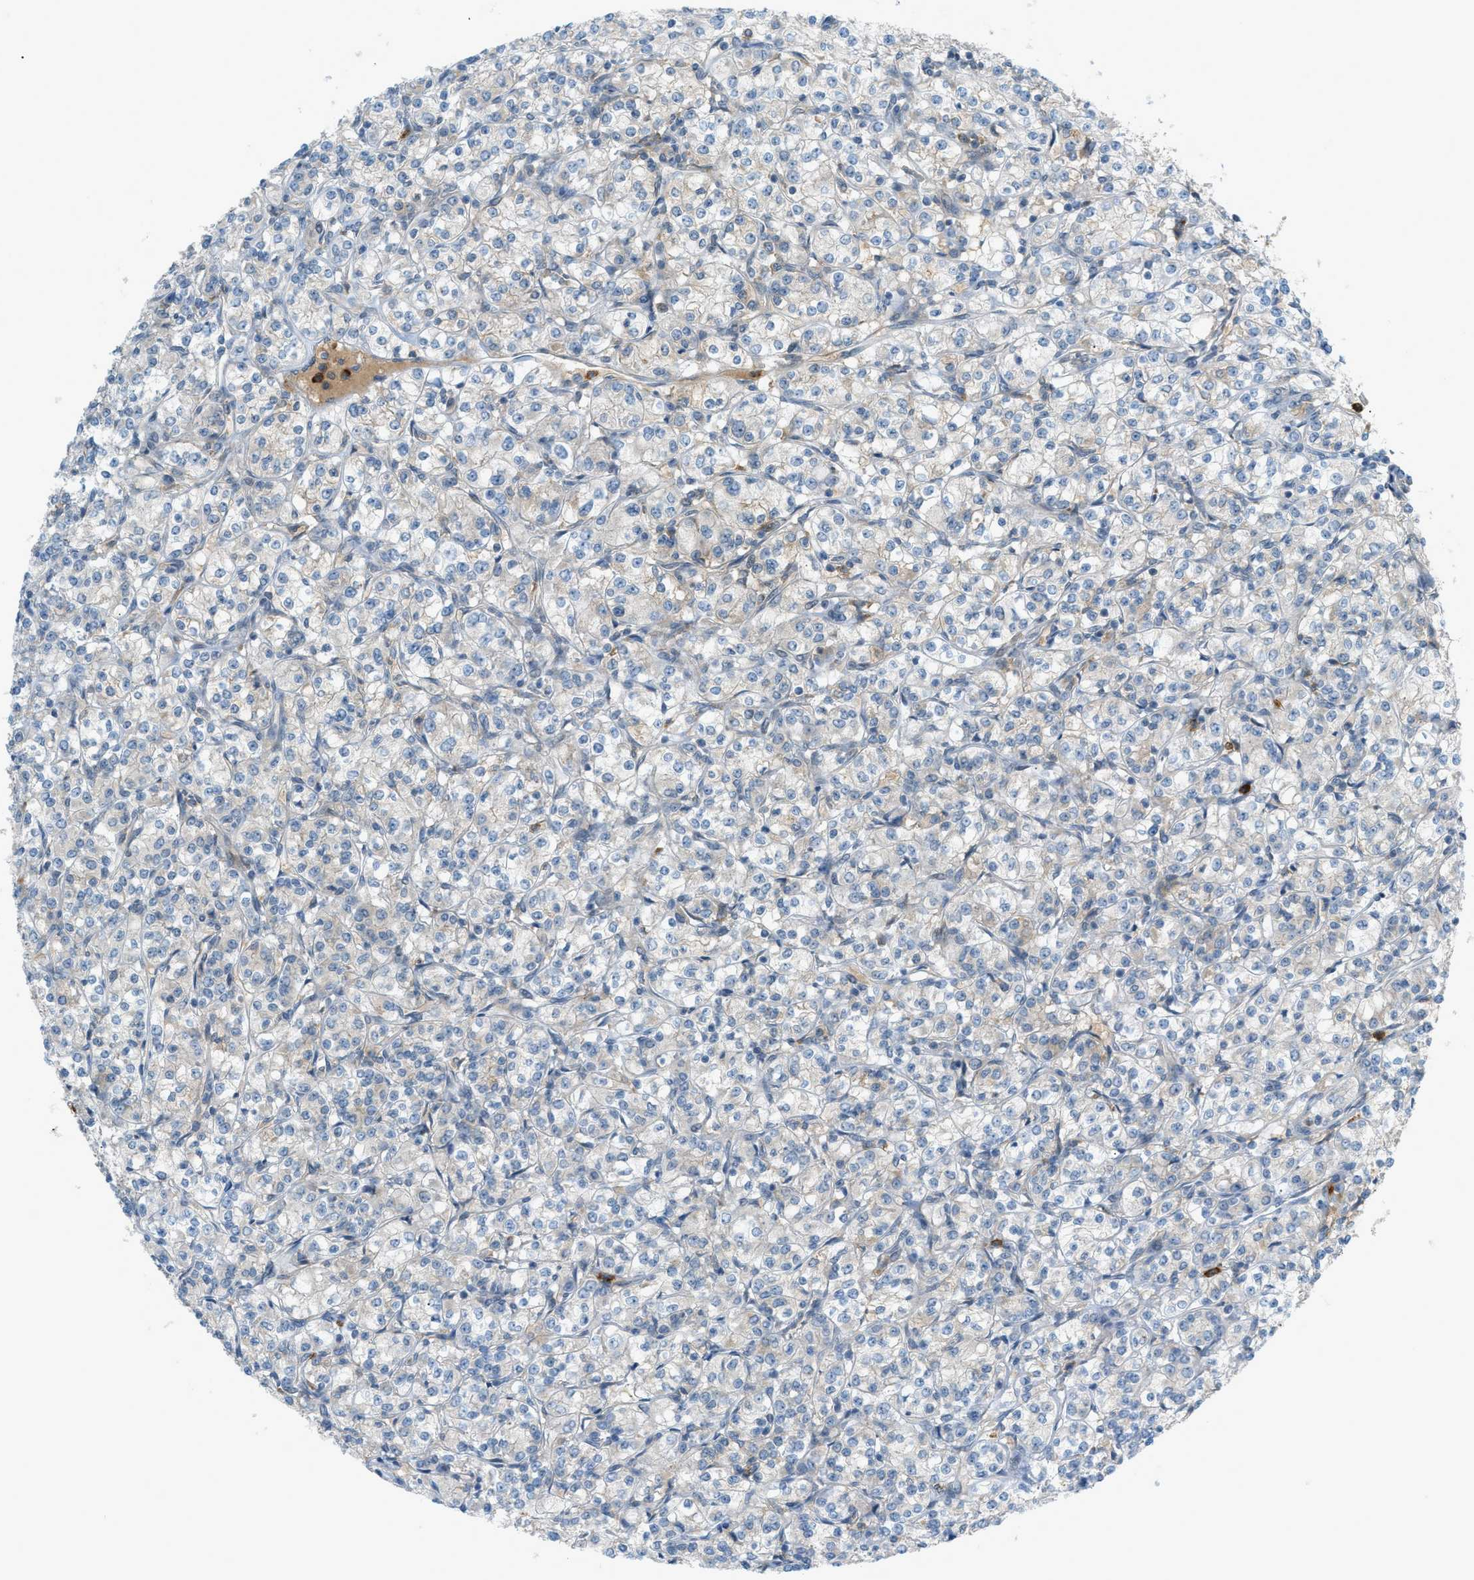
{"staining": {"intensity": "weak", "quantity": "<25%", "location": "cytoplasmic/membranous"}, "tissue": "renal cancer", "cell_type": "Tumor cells", "image_type": "cancer", "snomed": [{"axis": "morphology", "description": "Adenocarcinoma, NOS"}, {"axis": "topography", "description": "Kidney"}], "caption": "Image shows no significant protein positivity in tumor cells of renal cancer.", "gene": "DYRK1A", "patient": {"sex": "male", "age": 77}}